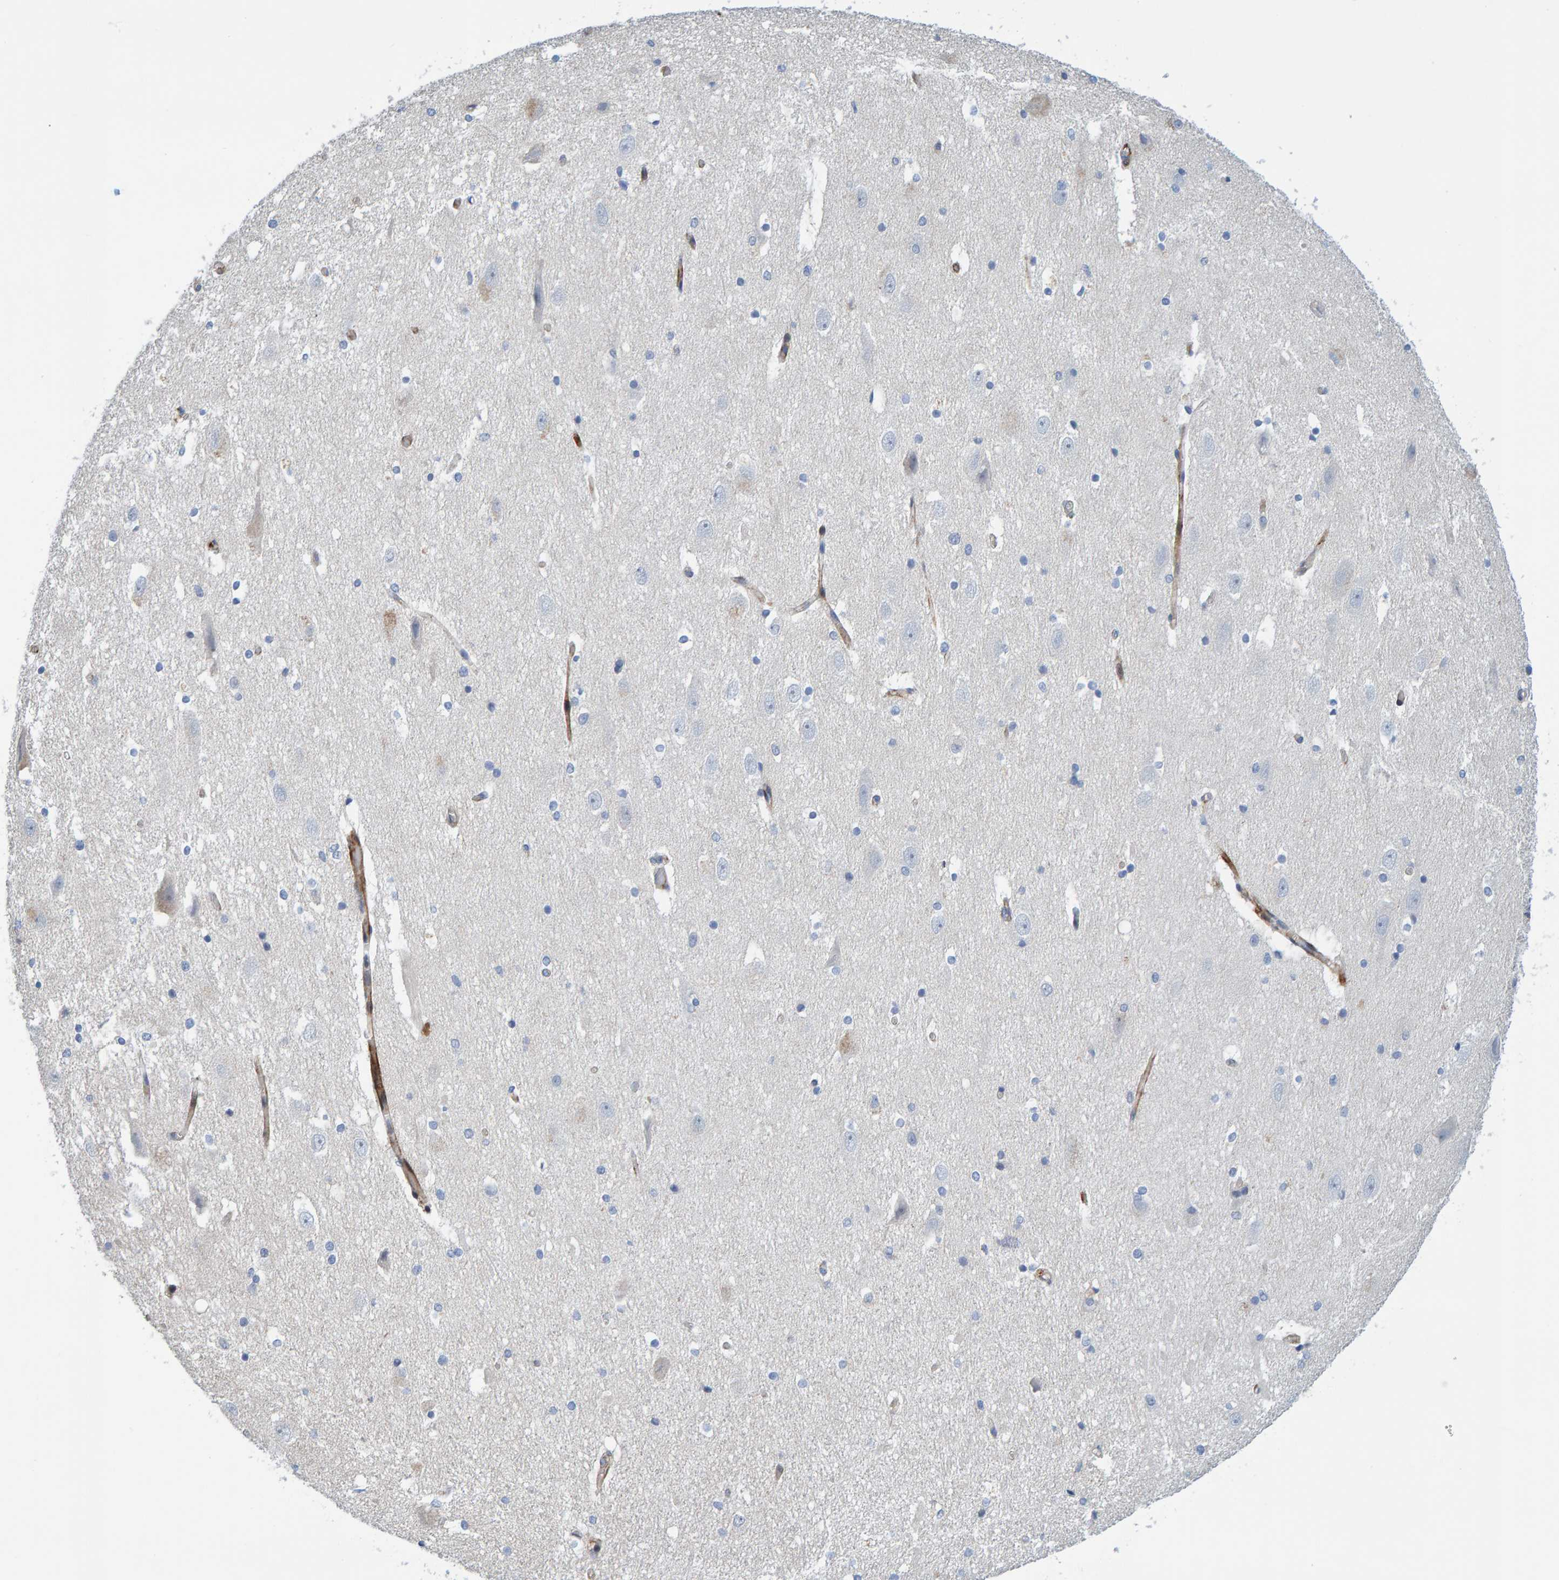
{"staining": {"intensity": "negative", "quantity": "none", "location": "none"}, "tissue": "hippocampus", "cell_type": "Glial cells", "image_type": "normal", "snomed": [{"axis": "morphology", "description": "Normal tissue, NOS"}, {"axis": "topography", "description": "Hippocampus"}], "caption": "This is a image of immunohistochemistry staining of normal hippocampus, which shows no staining in glial cells.", "gene": "POLG2", "patient": {"sex": "female", "age": 19}}